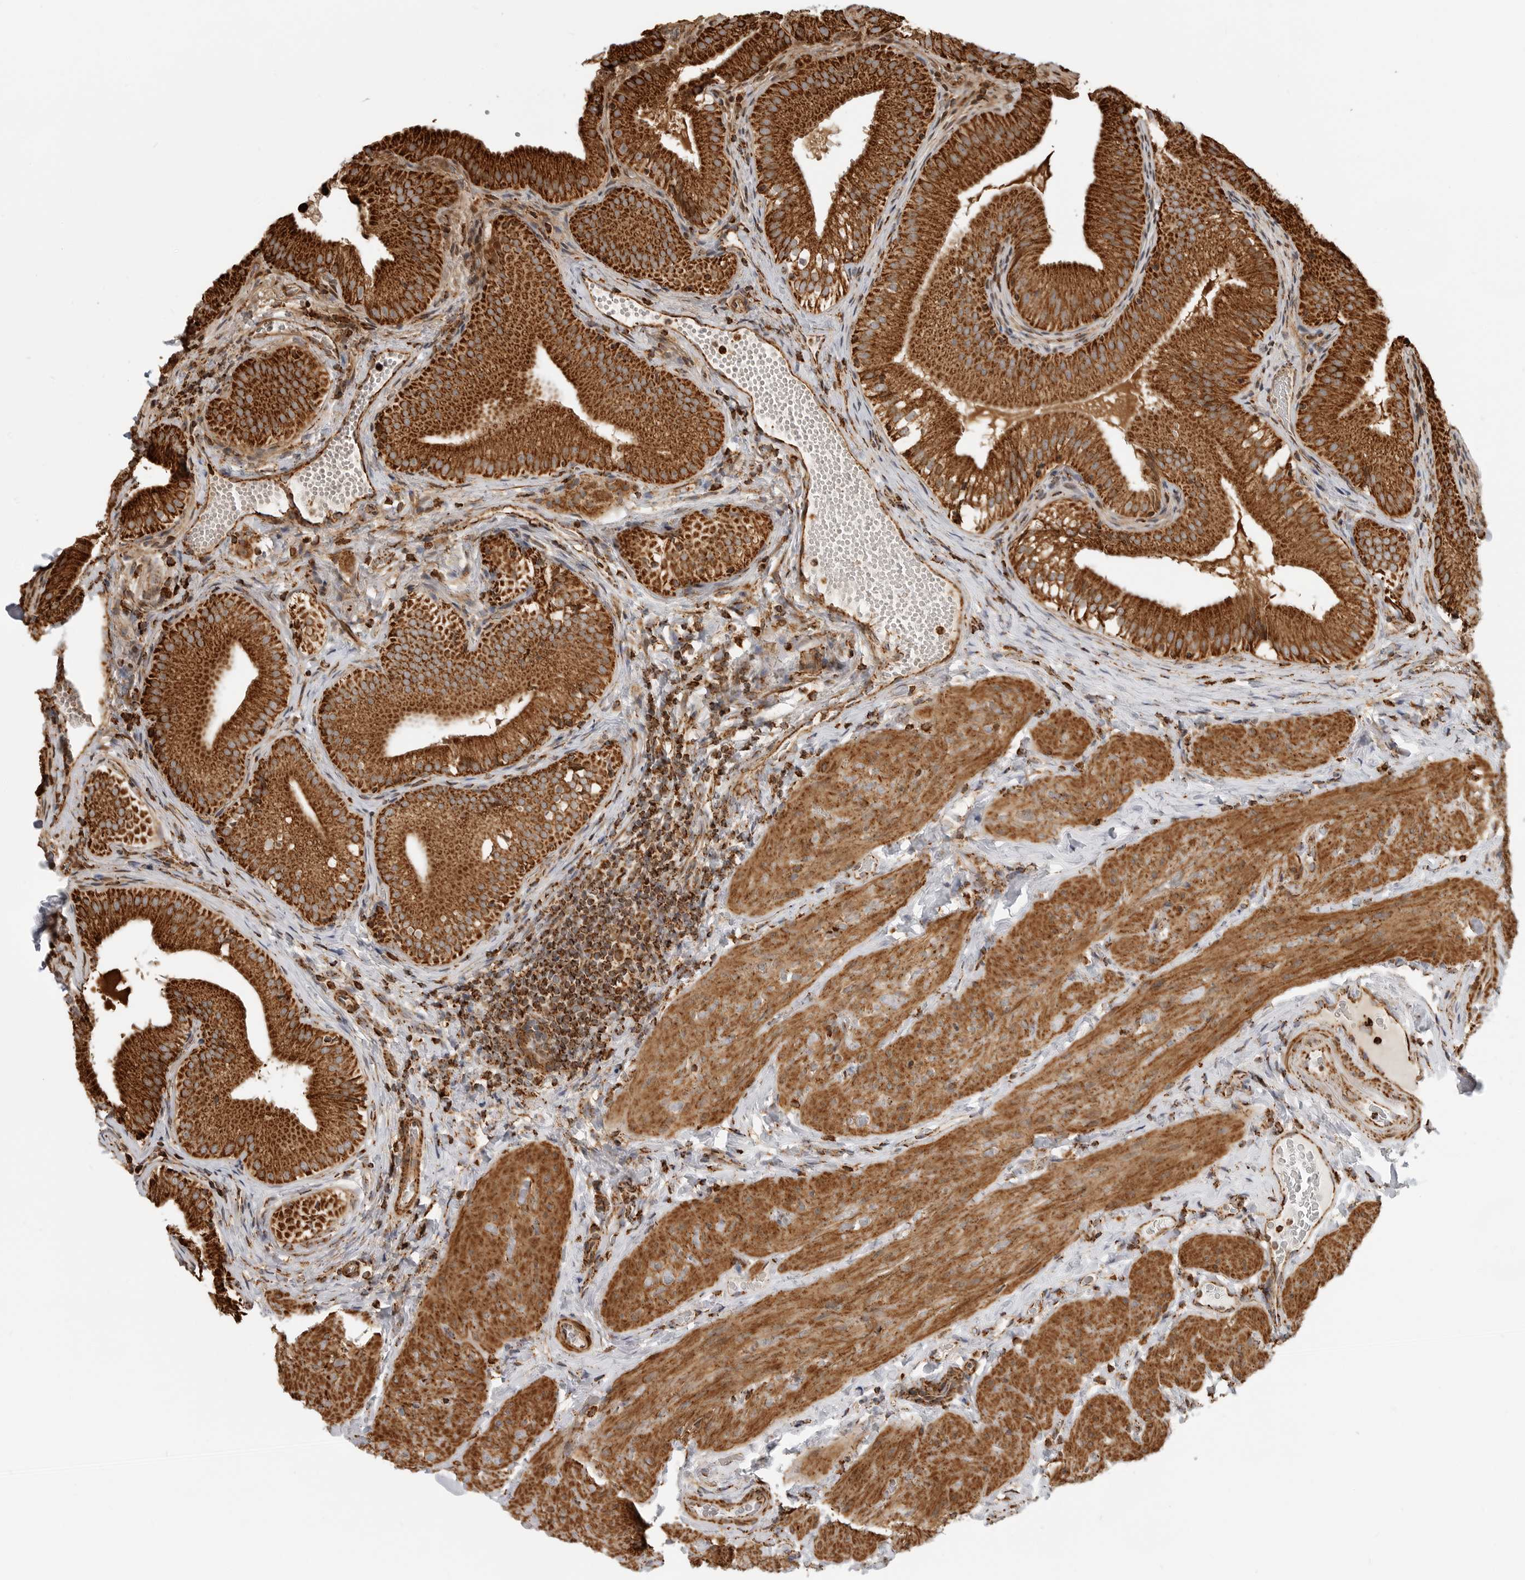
{"staining": {"intensity": "strong", "quantity": ">75%", "location": "cytoplasmic/membranous"}, "tissue": "gallbladder", "cell_type": "Glandular cells", "image_type": "normal", "snomed": [{"axis": "morphology", "description": "Normal tissue, NOS"}, {"axis": "topography", "description": "Gallbladder"}], "caption": "Immunohistochemistry (IHC) (DAB) staining of unremarkable gallbladder shows strong cytoplasmic/membranous protein expression in about >75% of glandular cells. The staining was performed using DAB, with brown indicating positive protein expression. Nuclei are stained blue with hematoxylin.", "gene": "BMP2K", "patient": {"sex": "female", "age": 30}}